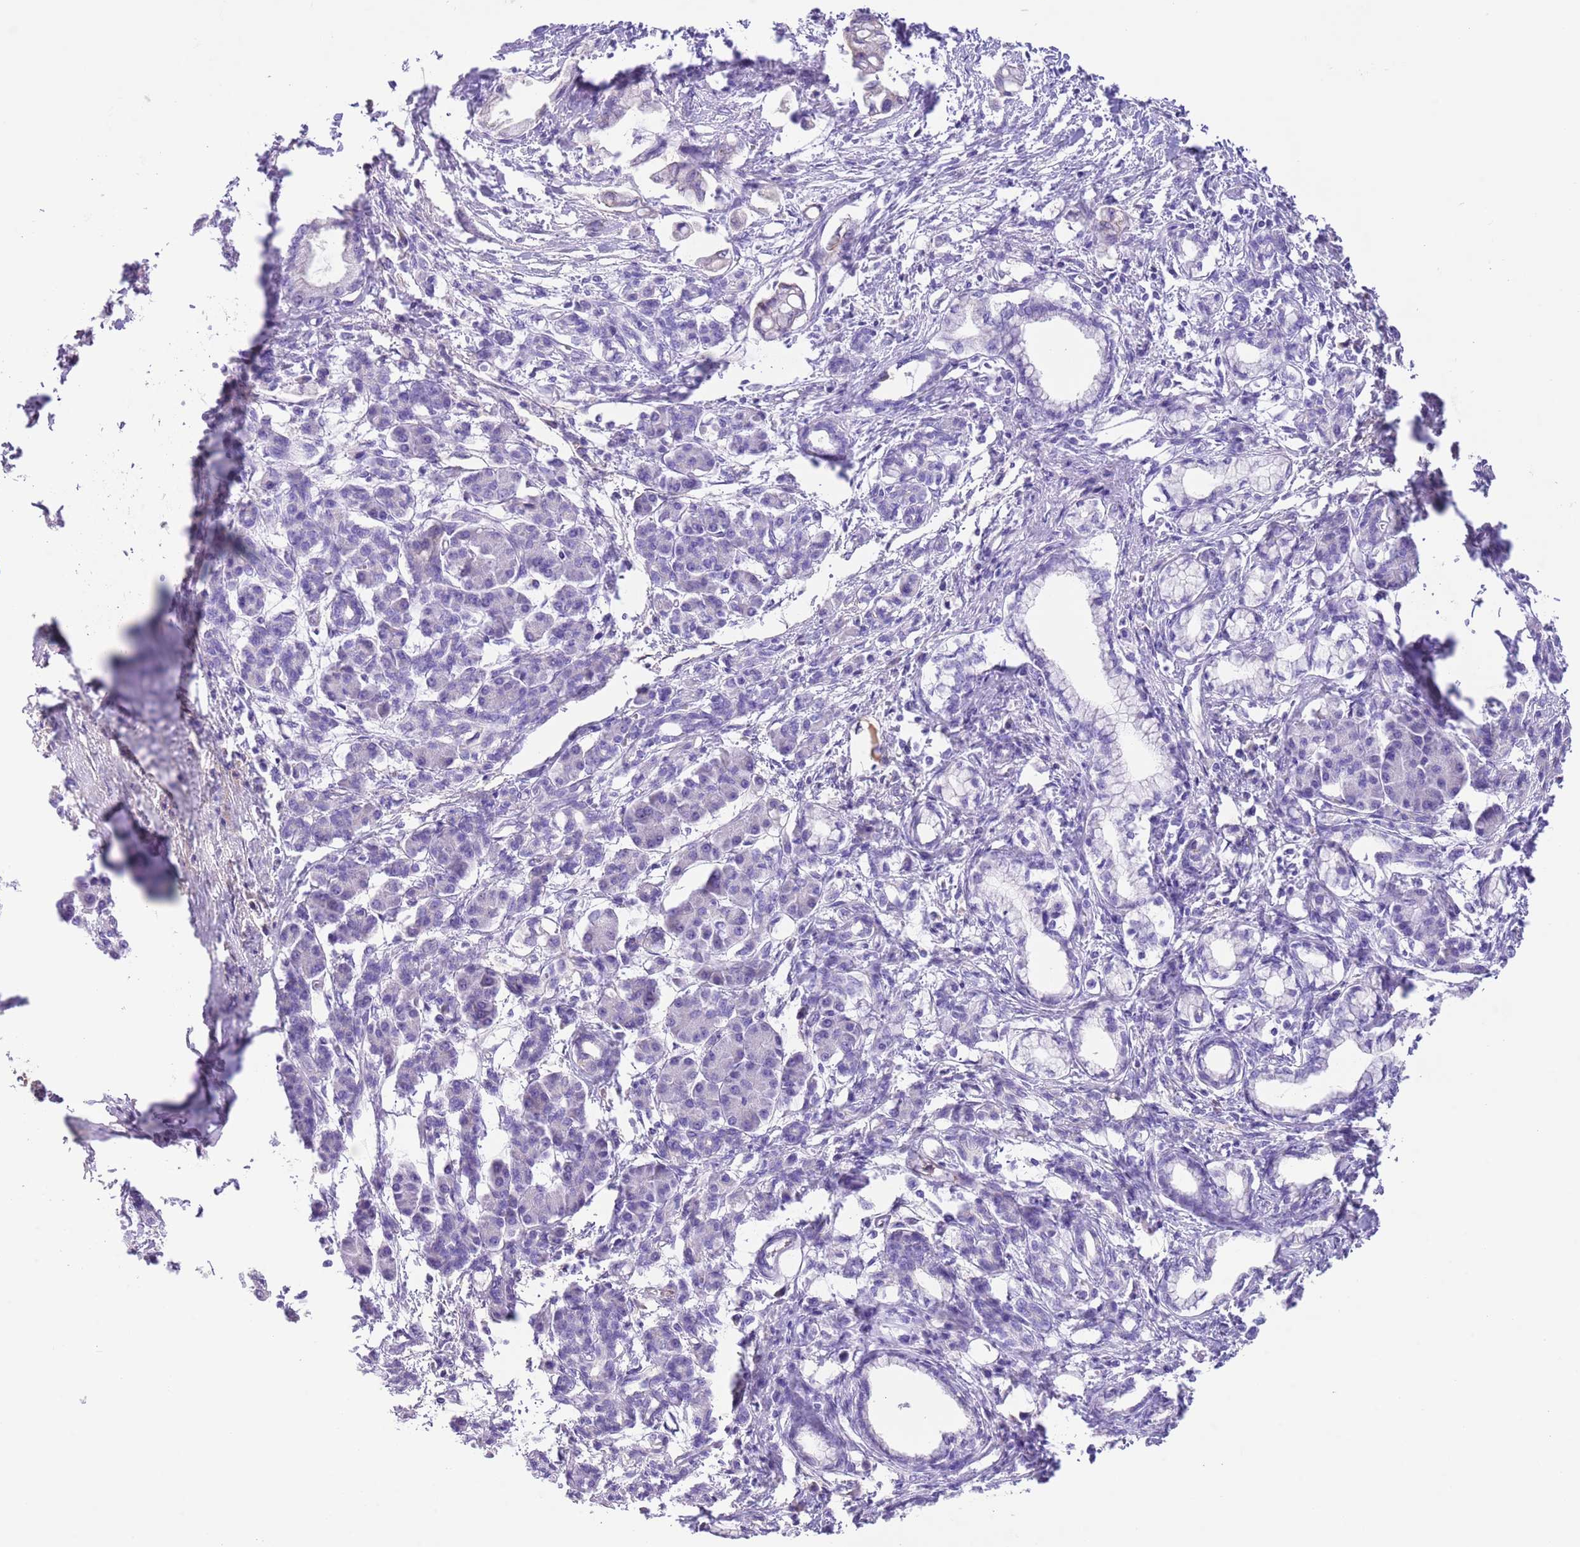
{"staining": {"intensity": "negative", "quantity": "none", "location": "none"}, "tissue": "pancreatic cancer", "cell_type": "Tumor cells", "image_type": "cancer", "snomed": [{"axis": "morphology", "description": "Adenocarcinoma, NOS"}, {"axis": "topography", "description": "Pancreas"}], "caption": "This is an immunohistochemistry (IHC) photomicrograph of human pancreatic adenocarcinoma. There is no staining in tumor cells.", "gene": "IGF1", "patient": {"sex": "female", "age": 55}}